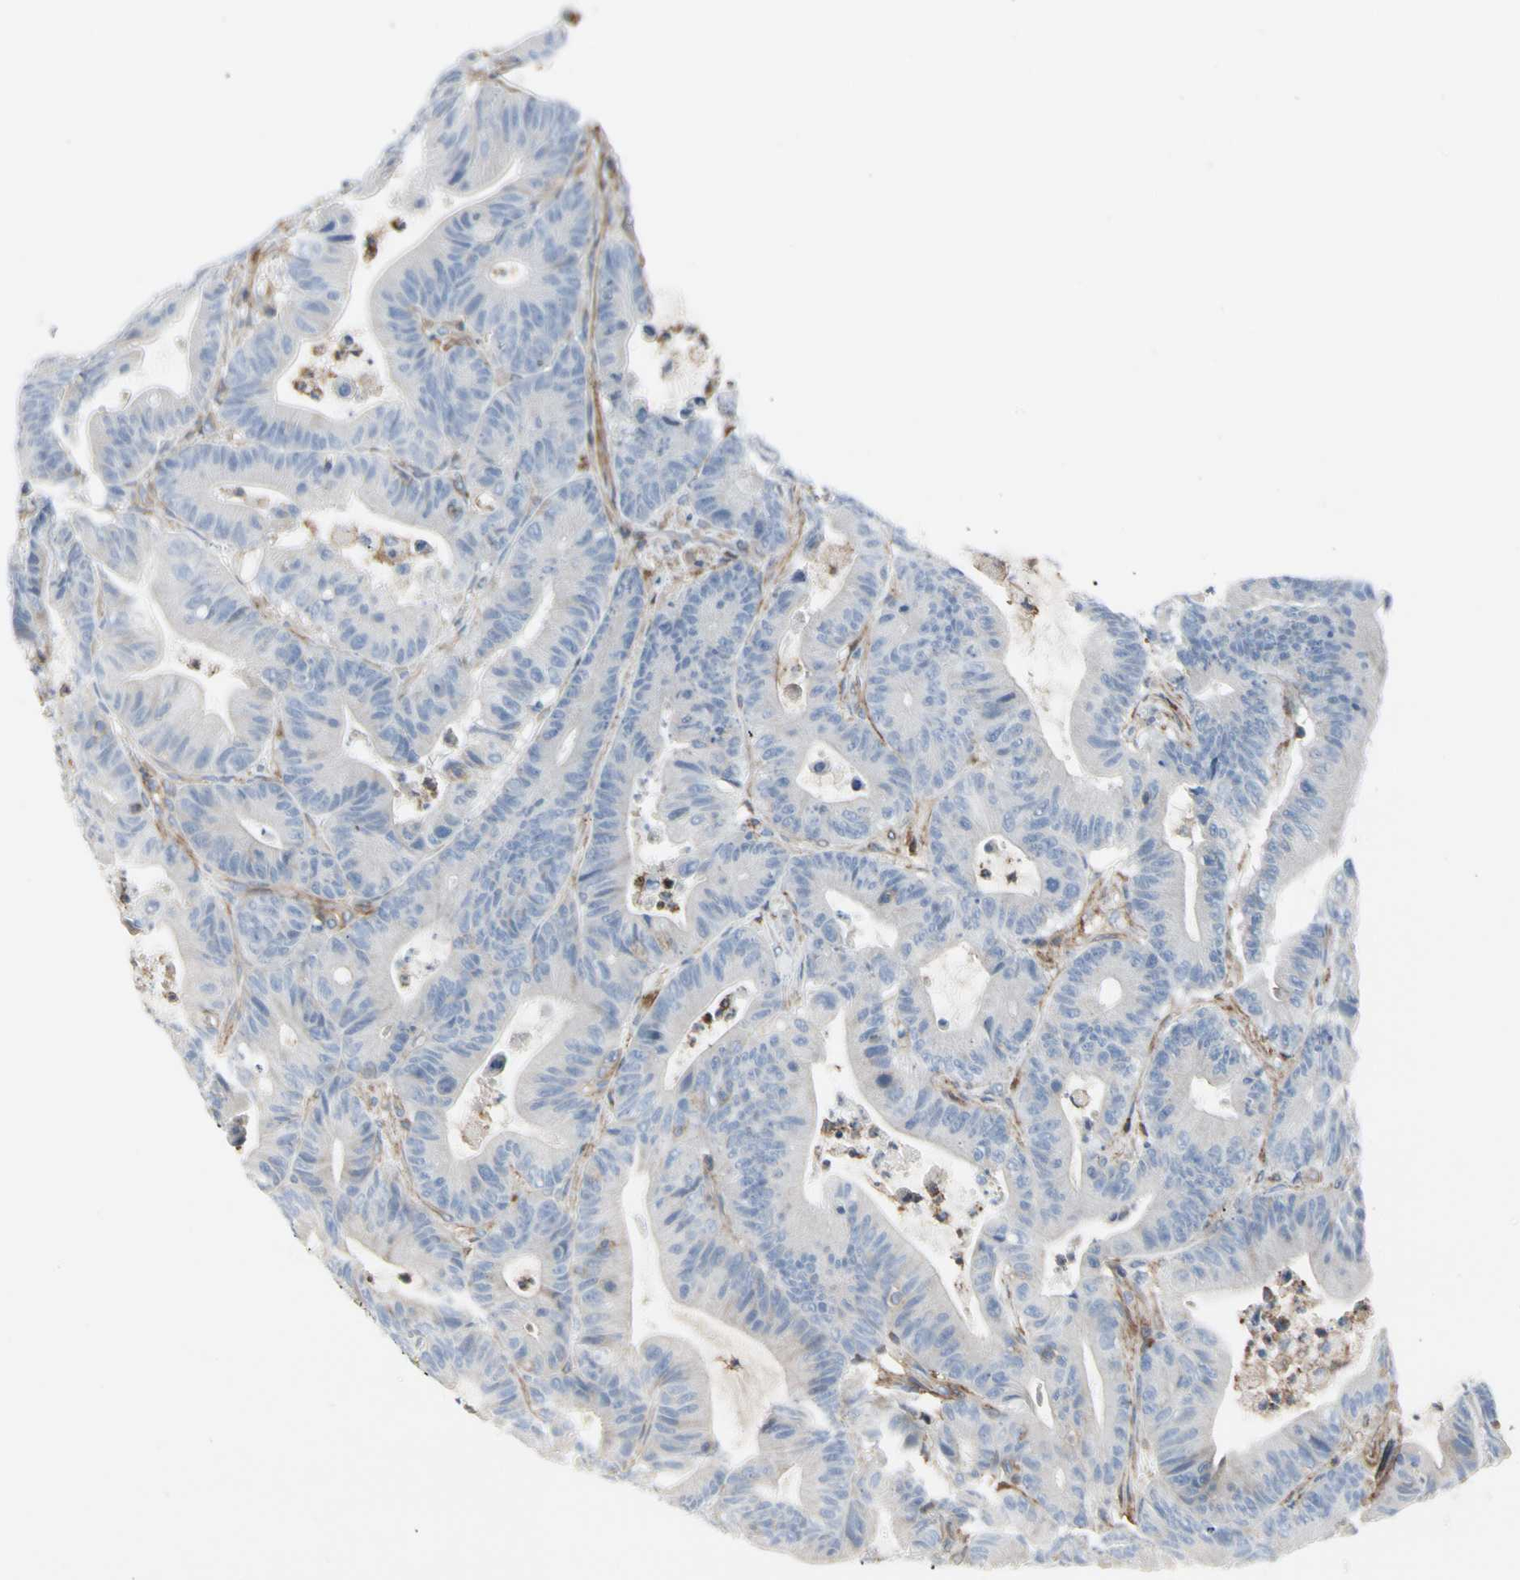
{"staining": {"intensity": "negative", "quantity": "none", "location": "none"}, "tissue": "colorectal cancer", "cell_type": "Tumor cells", "image_type": "cancer", "snomed": [{"axis": "morphology", "description": "Adenocarcinoma, NOS"}, {"axis": "topography", "description": "Colon"}], "caption": "Histopathology image shows no protein positivity in tumor cells of colorectal cancer tissue.", "gene": "CLEC2B", "patient": {"sex": "female", "age": 84}}